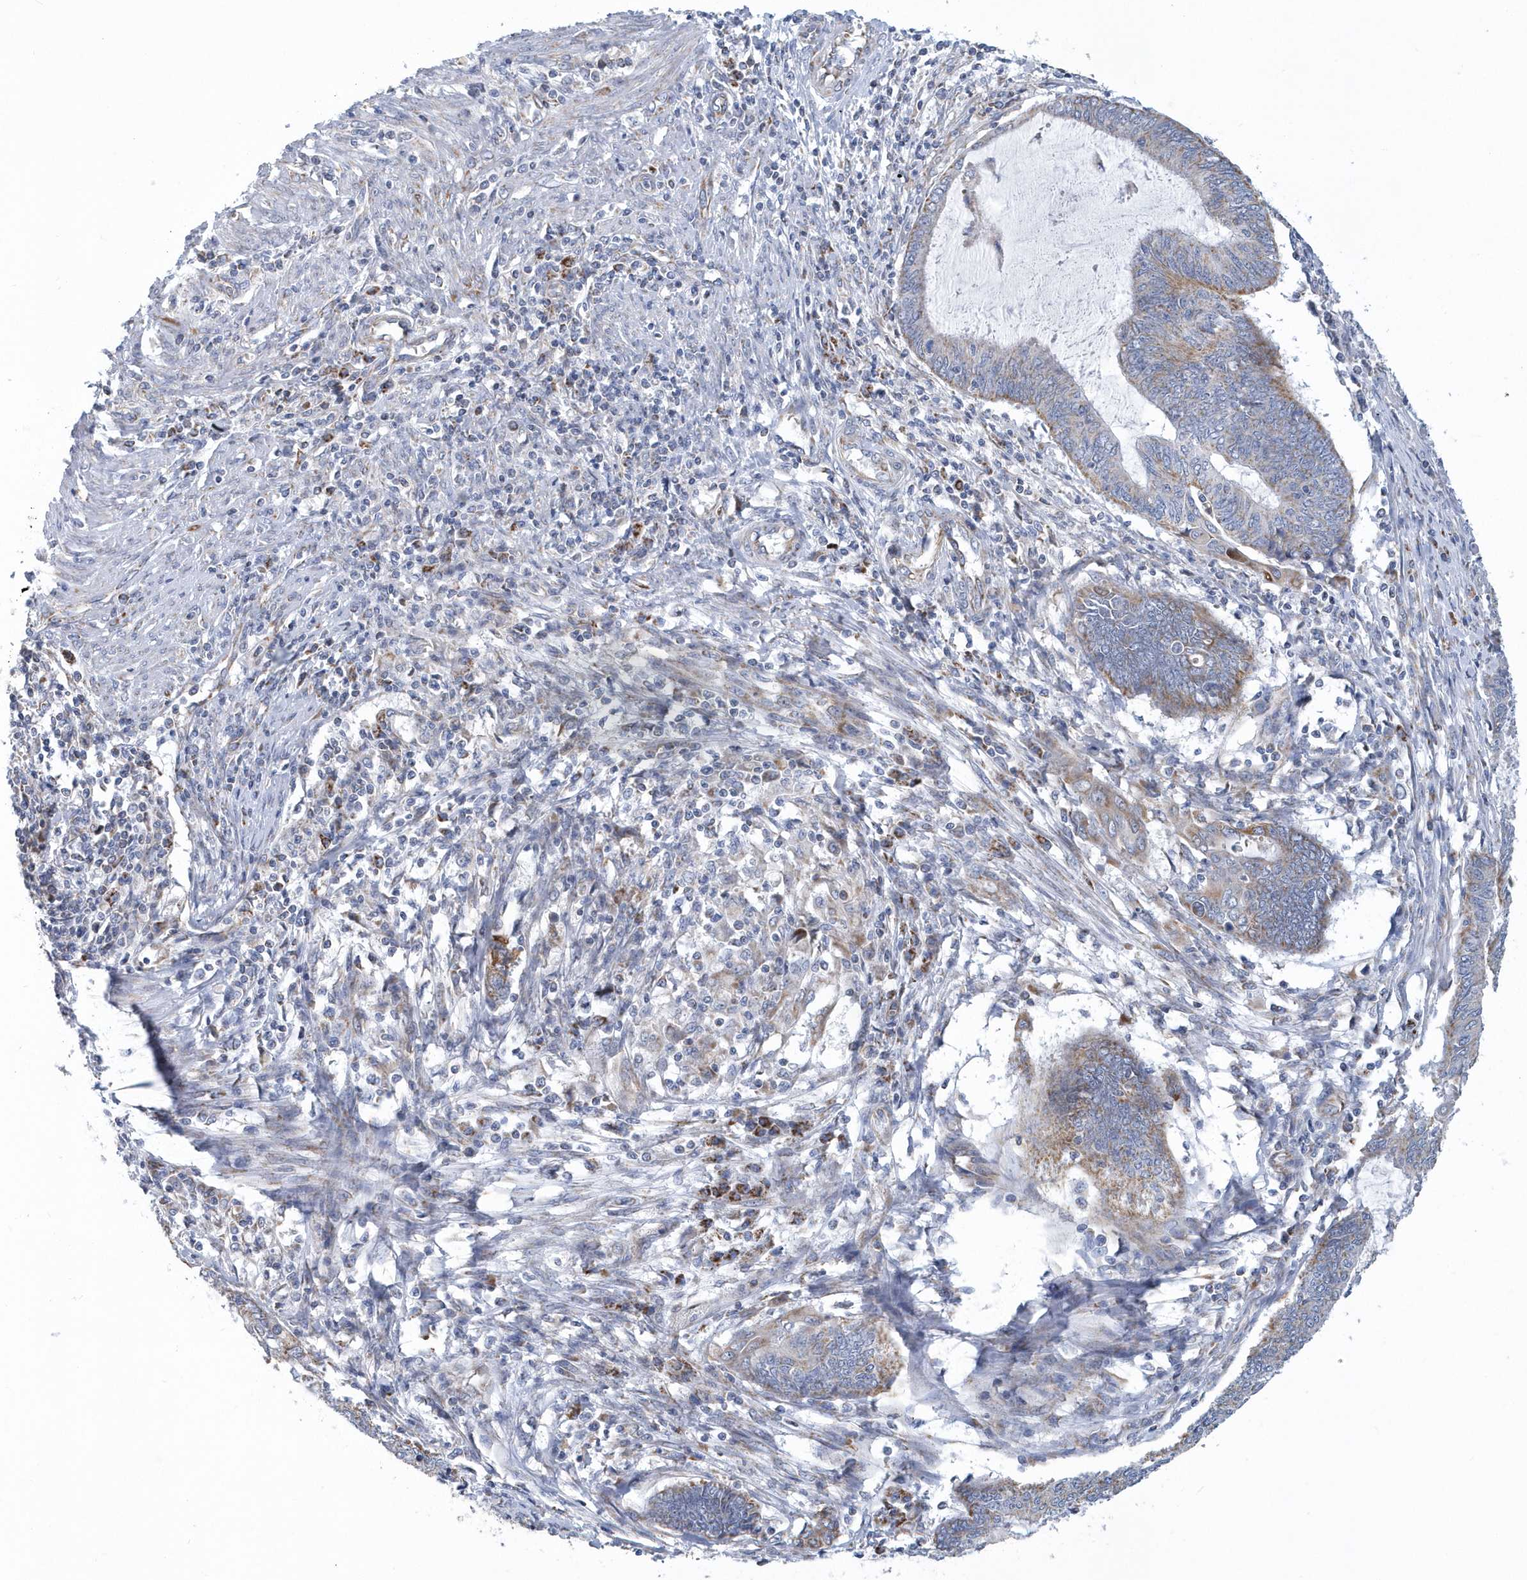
{"staining": {"intensity": "weak", "quantity": "<25%", "location": "cytoplasmic/membranous"}, "tissue": "endometrial cancer", "cell_type": "Tumor cells", "image_type": "cancer", "snomed": [{"axis": "morphology", "description": "Adenocarcinoma, NOS"}, {"axis": "topography", "description": "Uterus"}, {"axis": "topography", "description": "Endometrium"}], "caption": "This is a image of IHC staining of adenocarcinoma (endometrial), which shows no positivity in tumor cells. (DAB (3,3'-diaminobenzidine) immunohistochemistry (IHC), high magnification).", "gene": "VWA5B2", "patient": {"sex": "female", "age": 70}}